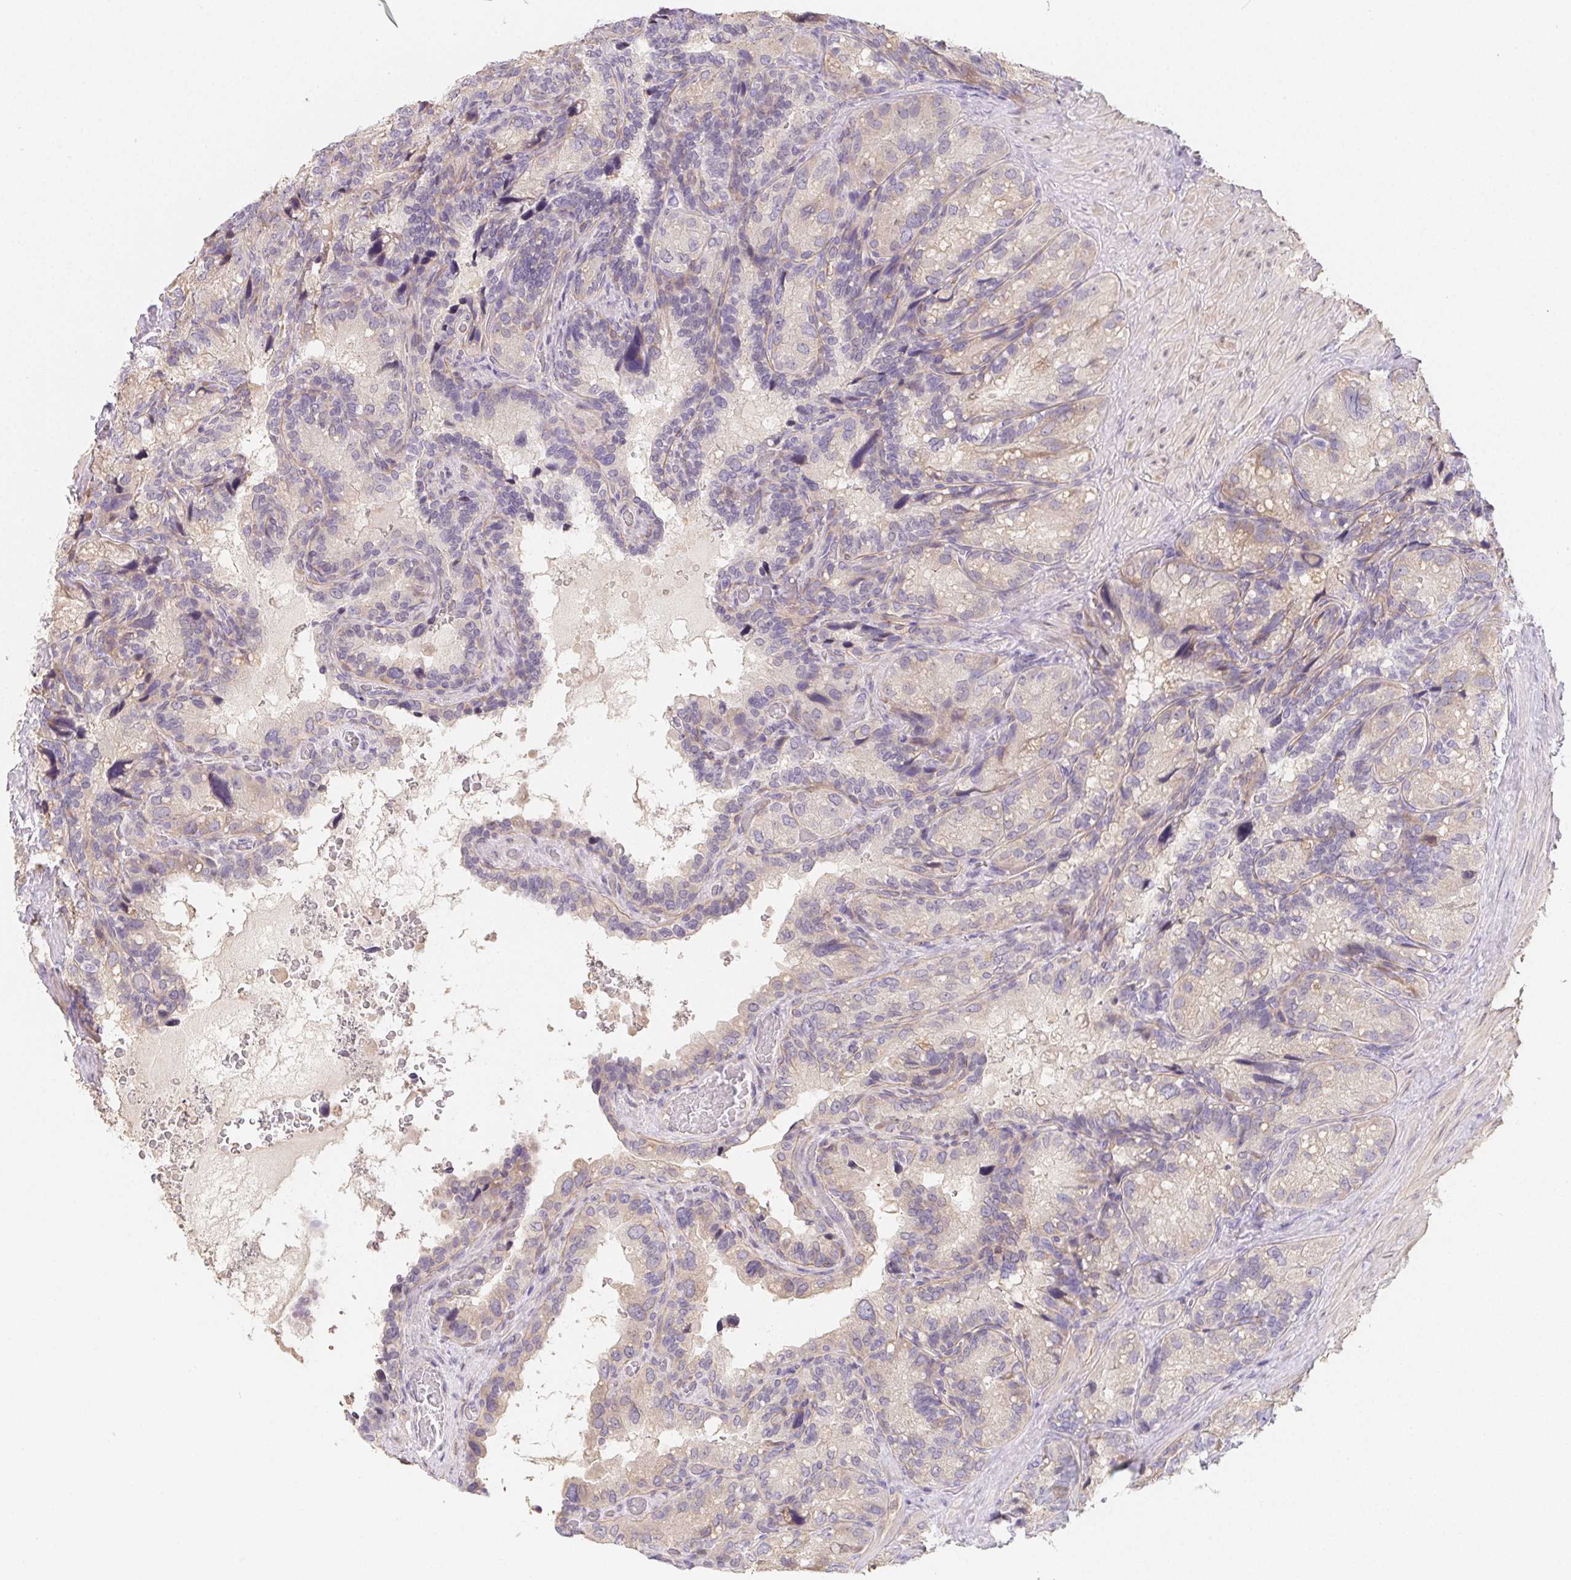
{"staining": {"intensity": "weak", "quantity": "<25%", "location": "cytoplasmic/membranous"}, "tissue": "seminal vesicle", "cell_type": "Glandular cells", "image_type": "normal", "snomed": [{"axis": "morphology", "description": "Normal tissue, NOS"}, {"axis": "topography", "description": "Seminal veicle"}], "caption": "Seminal vesicle stained for a protein using IHC displays no positivity glandular cells.", "gene": "ZBBX", "patient": {"sex": "male", "age": 60}}